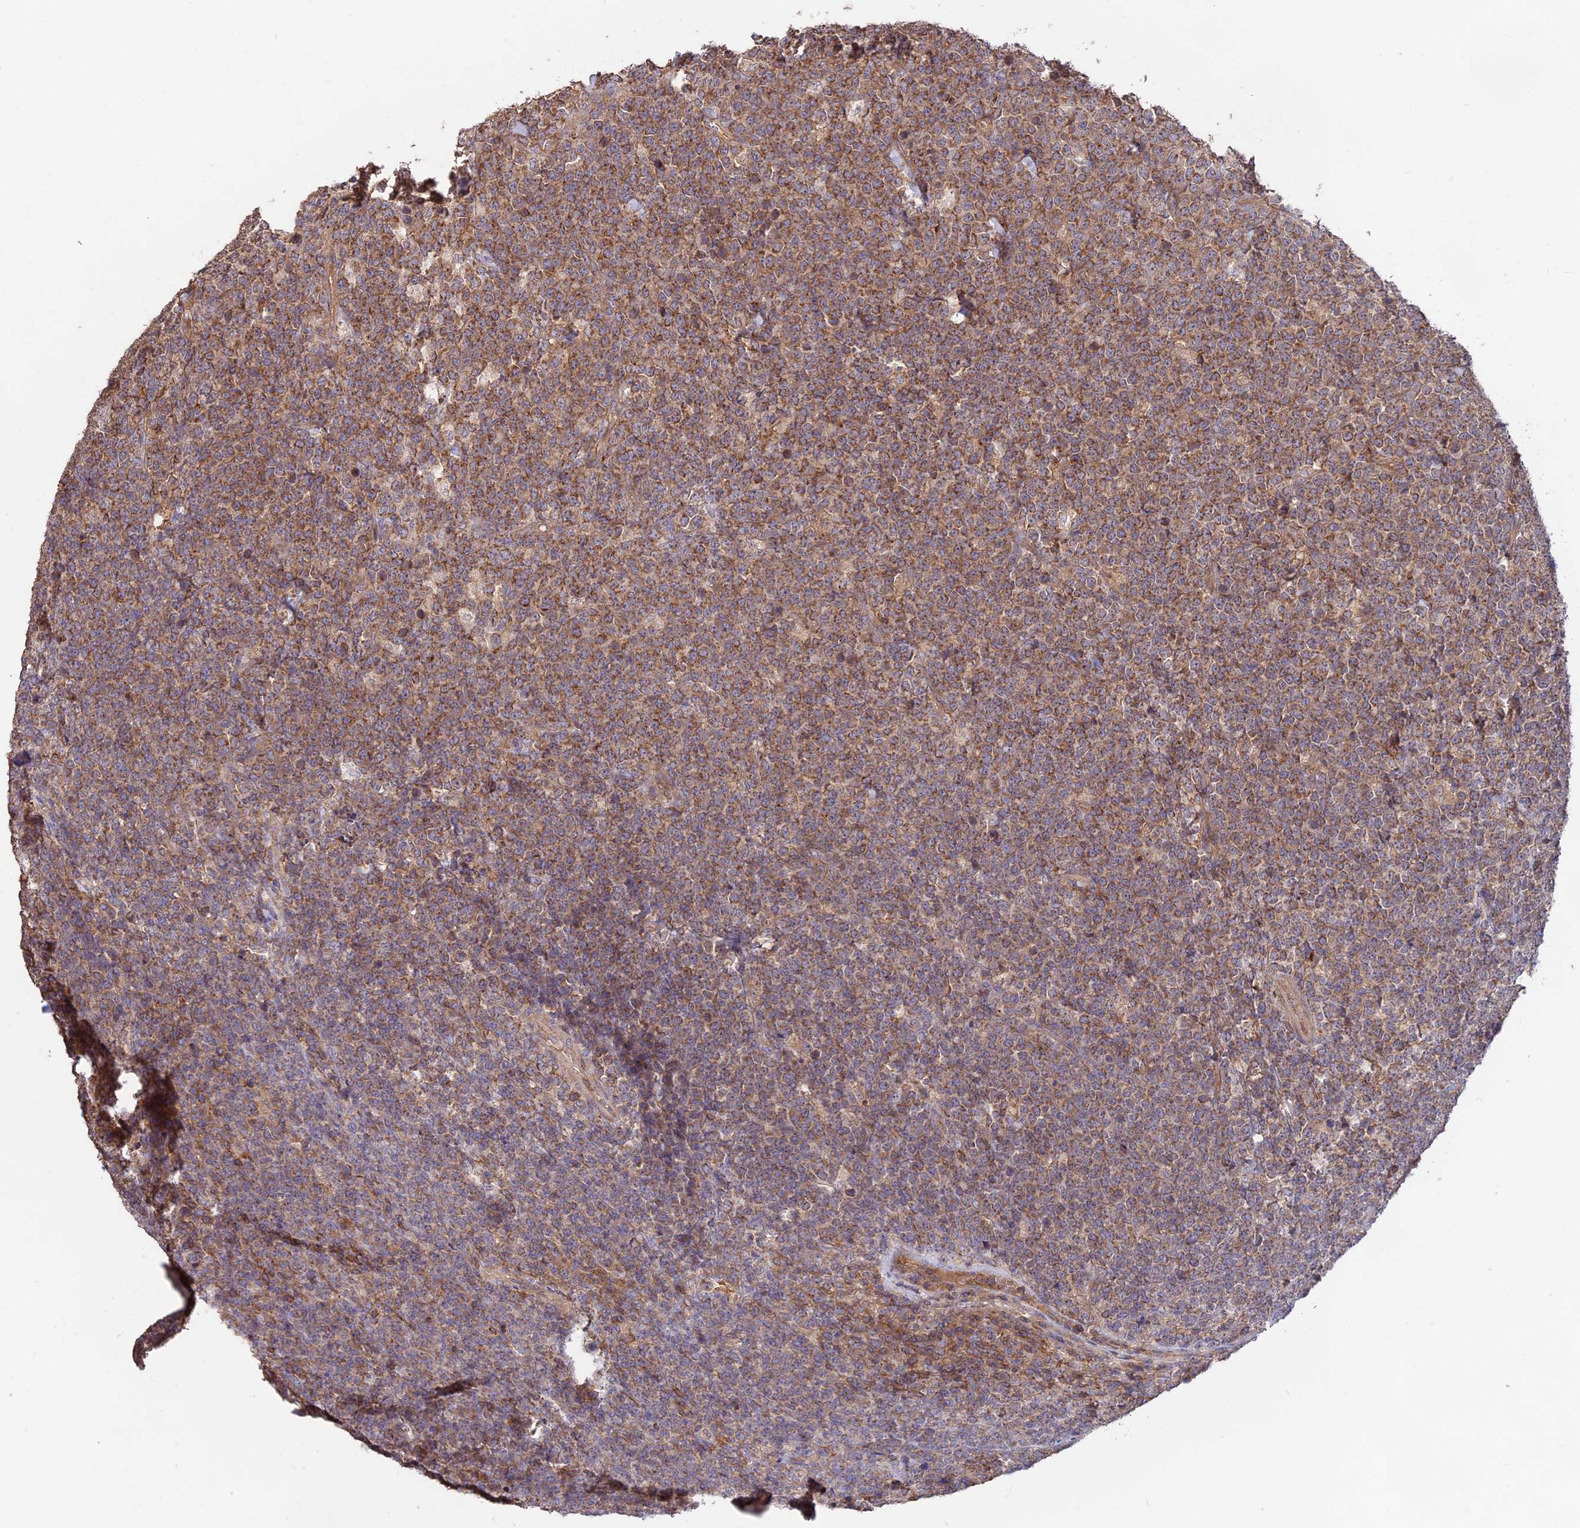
{"staining": {"intensity": "moderate", "quantity": ">75%", "location": "cytoplasmic/membranous"}, "tissue": "lymphoma", "cell_type": "Tumor cells", "image_type": "cancer", "snomed": [{"axis": "morphology", "description": "Malignant lymphoma, non-Hodgkin's type, High grade"}, {"axis": "topography", "description": "Small intestine"}], "caption": "This is a micrograph of immunohistochemistry (IHC) staining of lymphoma, which shows moderate positivity in the cytoplasmic/membranous of tumor cells.", "gene": "NUDT8", "patient": {"sex": "male", "age": 8}}